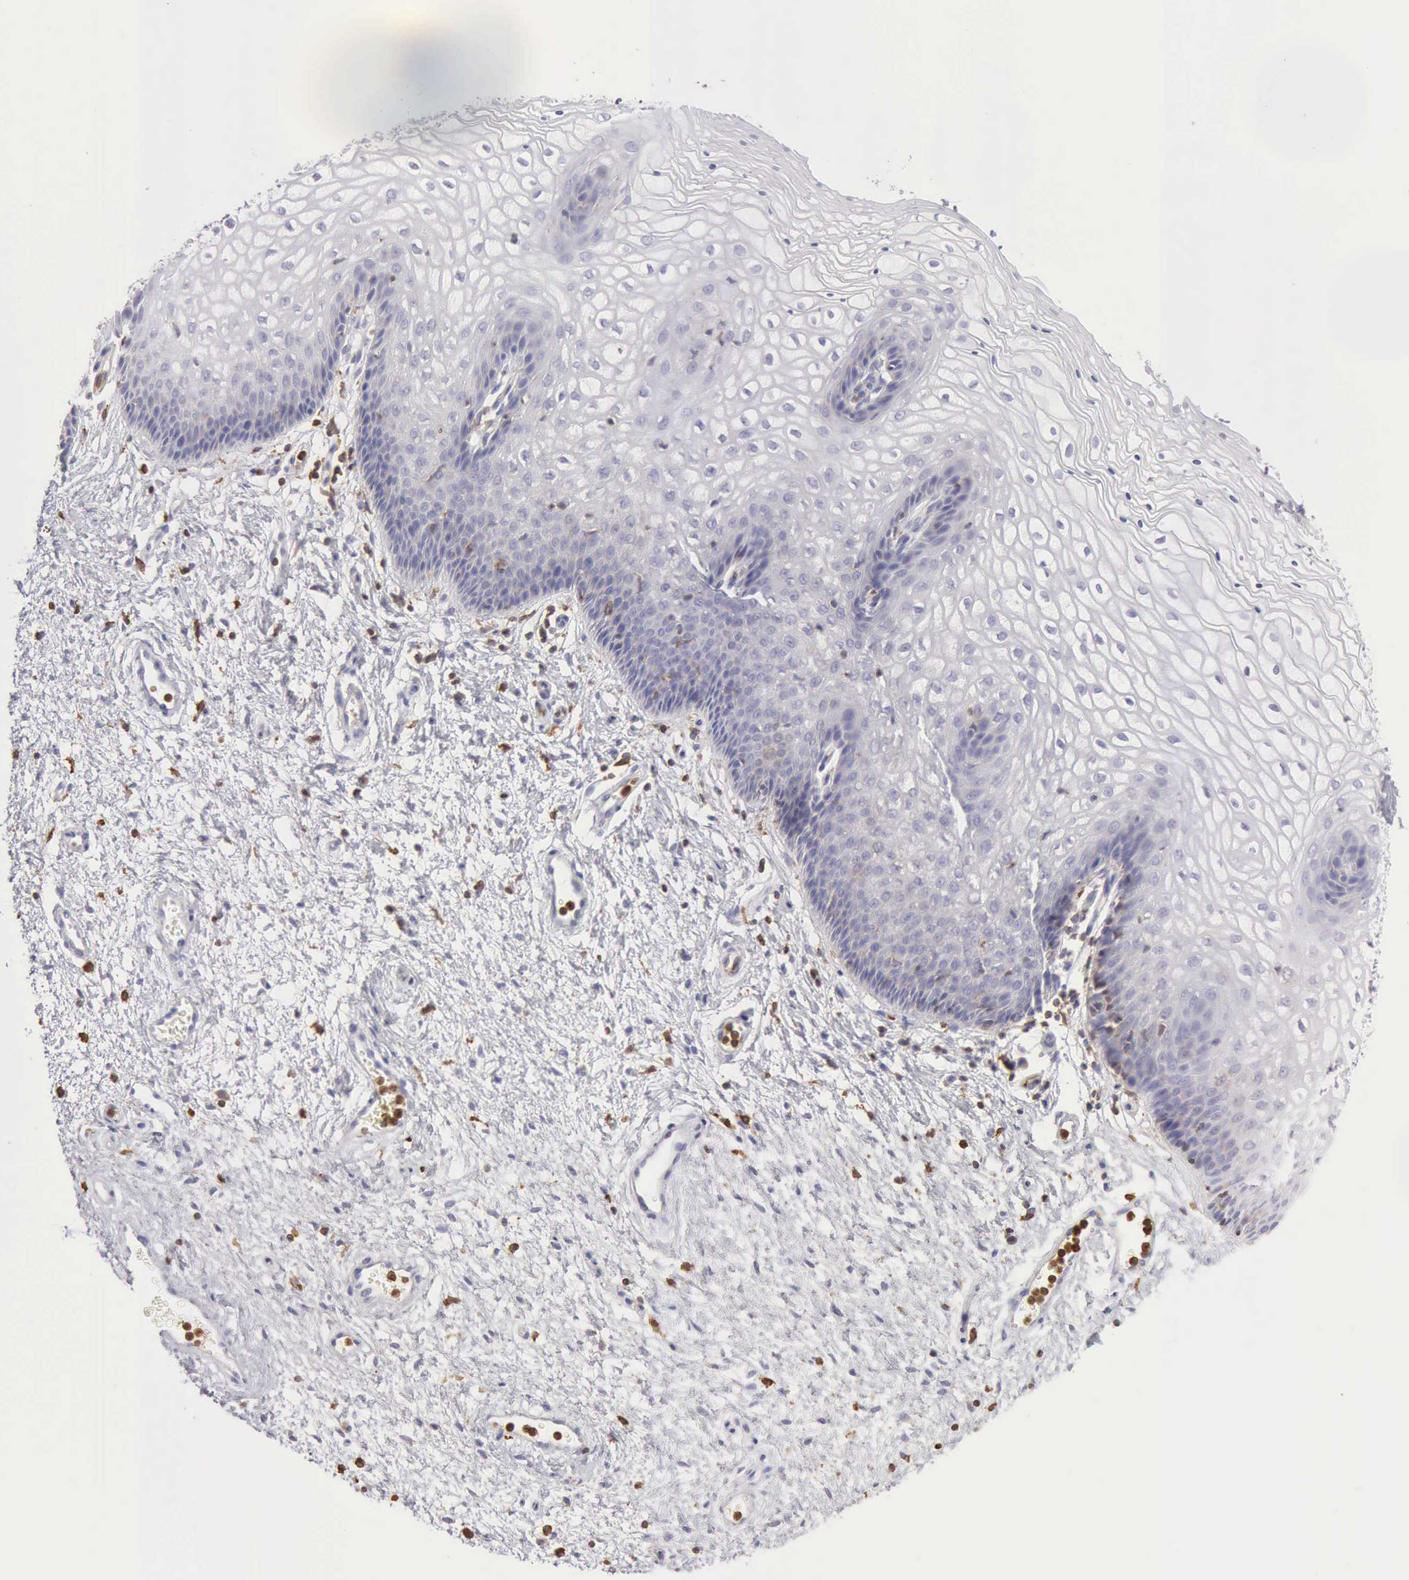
{"staining": {"intensity": "negative", "quantity": "none", "location": "none"}, "tissue": "vagina", "cell_type": "Squamous epithelial cells", "image_type": "normal", "snomed": [{"axis": "morphology", "description": "Normal tissue, NOS"}, {"axis": "topography", "description": "Vagina"}], "caption": "The histopathology image demonstrates no staining of squamous epithelial cells in normal vagina. (Brightfield microscopy of DAB IHC at high magnification).", "gene": "ARHGAP4", "patient": {"sex": "female", "age": 34}}